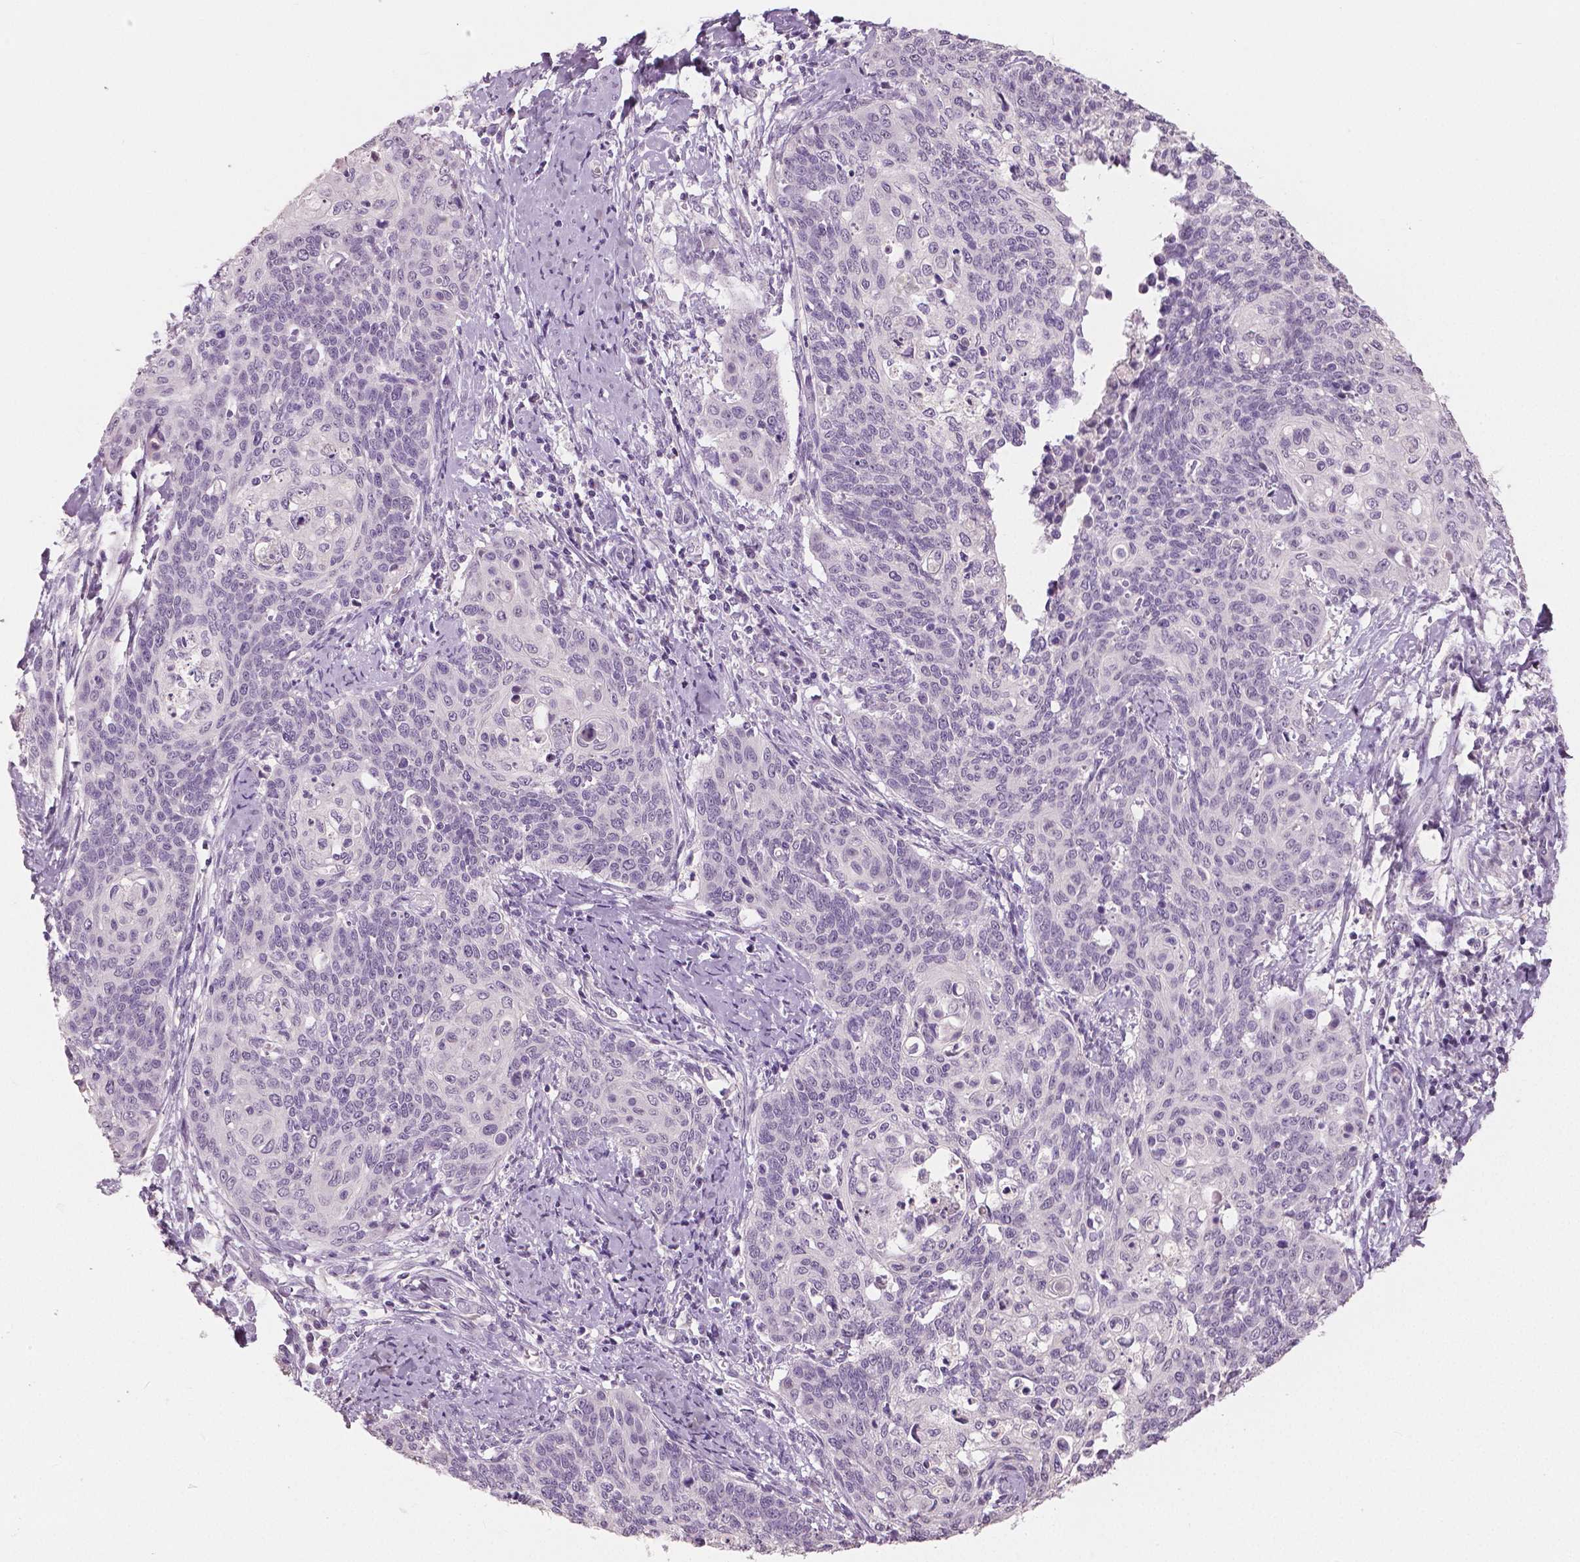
{"staining": {"intensity": "negative", "quantity": "none", "location": "none"}, "tissue": "cervical cancer", "cell_type": "Tumor cells", "image_type": "cancer", "snomed": [{"axis": "morphology", "description": "Normal tissue, NOS"}, {"axis": "morphology", "description": "Squamous cell carcinoma, NOS"}, {"axis": "topography", "description": "Cervix"}], "caption": "Tumor cells are negative for protein expression in human cervical squamous cell carcinoma.", "gene": "NECAB1", "patient": {"sex": "female", "age": 39}}